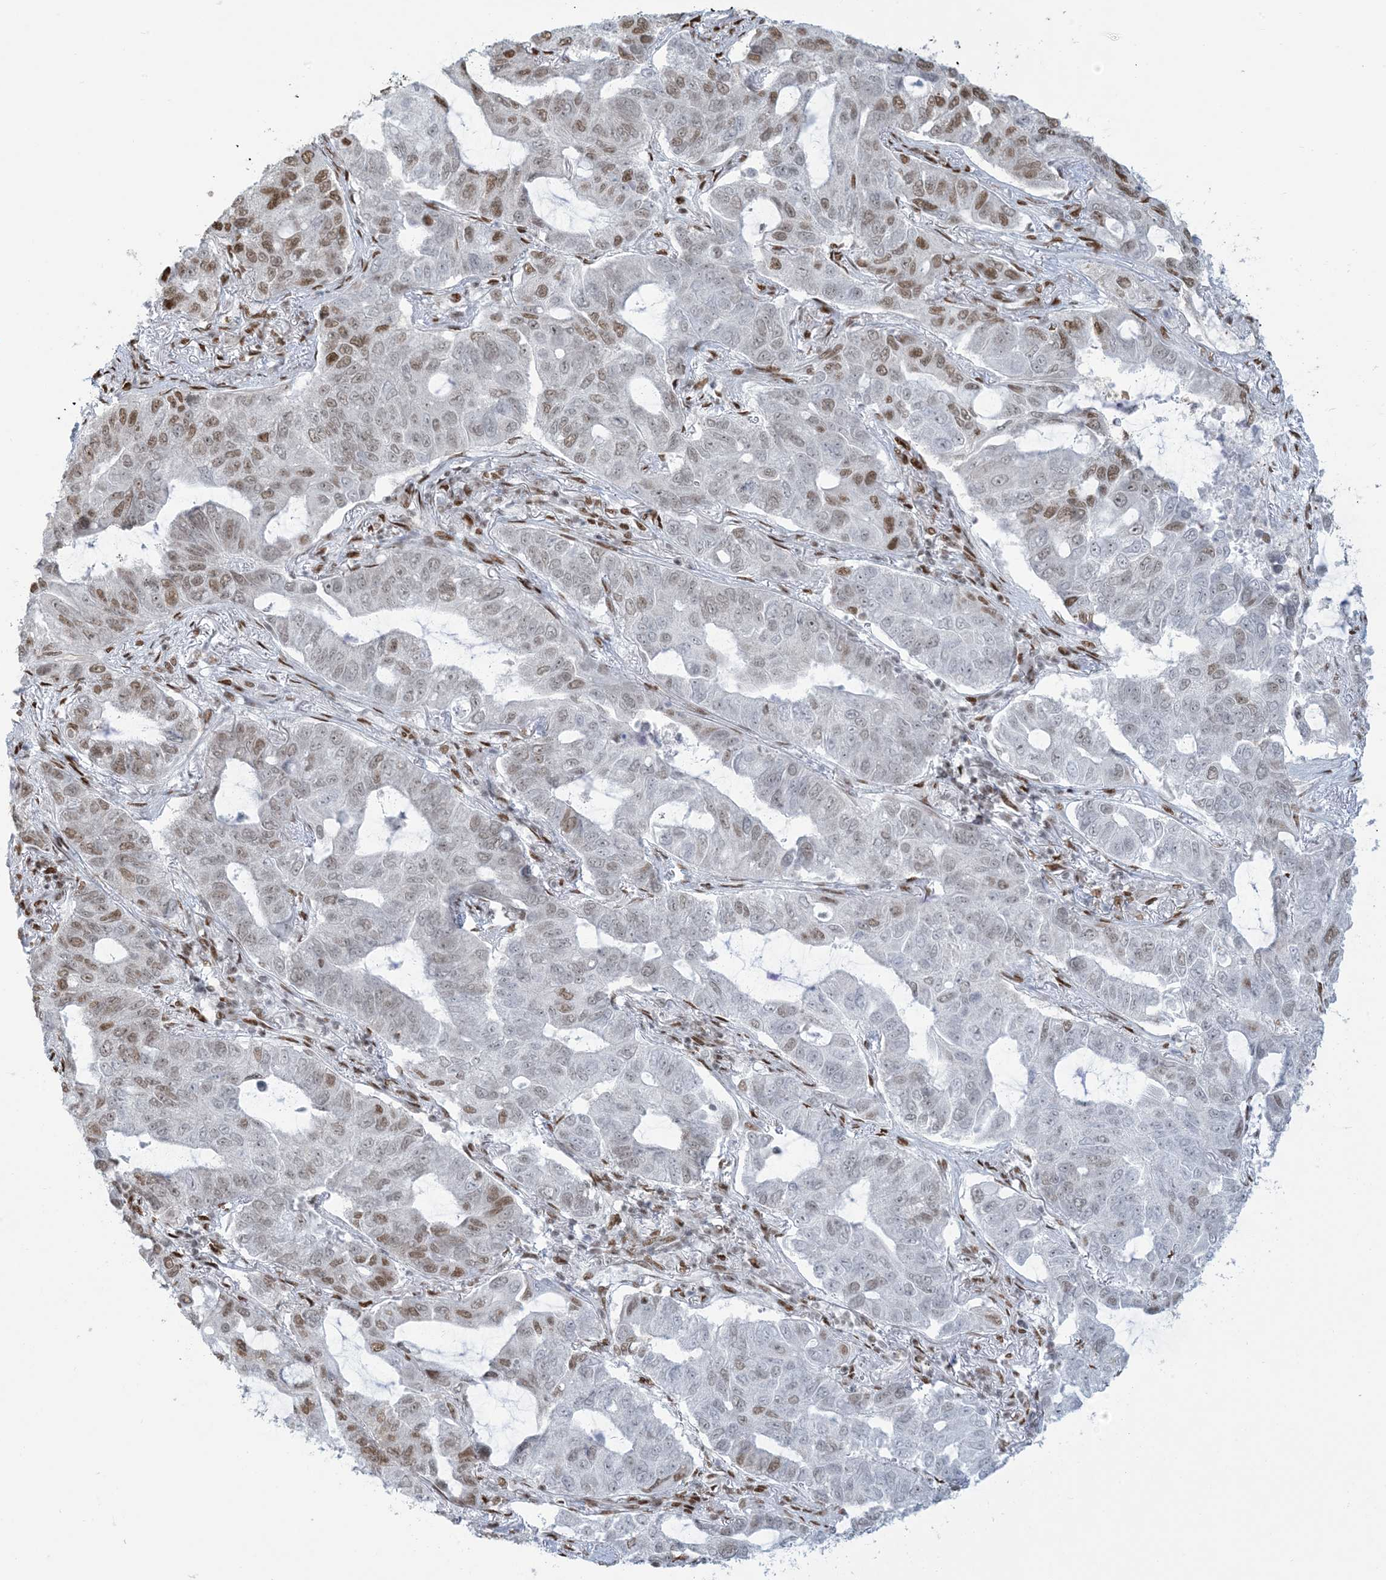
{"staining": {"intensity": "moderate", "quantity": "<25%", "location": "nuclear"}, "tissue": "lung cancer", "cell_type": "Tumor cells", "image_type": "cancer", "snomed": [{"axis": "morphology", "description": "Adenocarcinoma, NOS"}, {"axis": "topography", "description": "Lung"}], "caption": "The histopathology image reveals a brown stain indicating the presence of a protein in the nuclear of tumor cells in lung cancer.", "gene": "STAG1", "patient": {"sex": "male", "age": 64}}